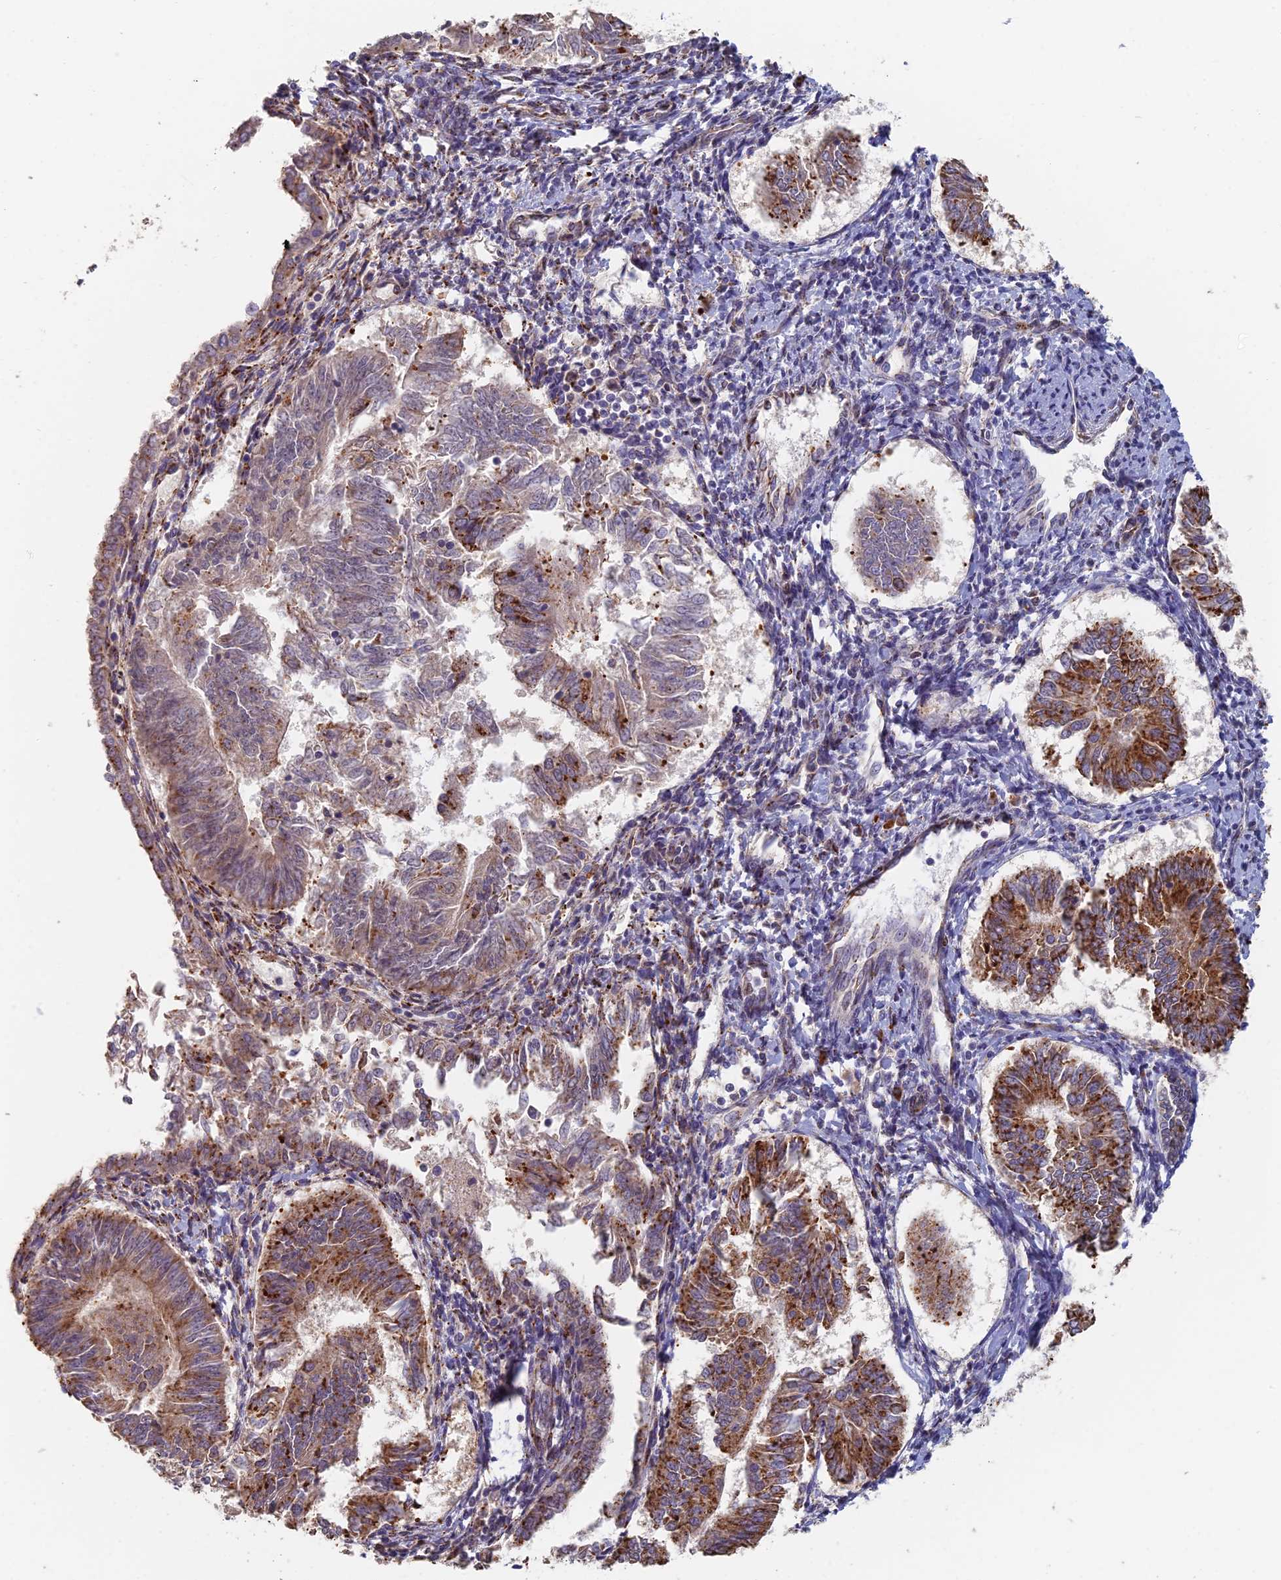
{"staining": {"intensity": "moderate", "quantity": ">75%", "location": "cytoplasmic/membranous"}, "tissue": "endometrial cancer", "cell_type": "Tumor cells", "image_type": "cancer", "snomed": [{"axis": "morphology", "description": "Adenocarcinoma, NOS"}, {"axis": "topography", "description": "Endometrium"}], "caption": "Immunohistochemistry (IHC) photomicrograph of endometrial cancer stained for a protein (brown), which exhibits medium levels of moderate cytoplasmic/membranous expression in approximately >75% of tumor cells.", "gene": "GPATCH1", "patient": {"sex": "female", "age": 58}}